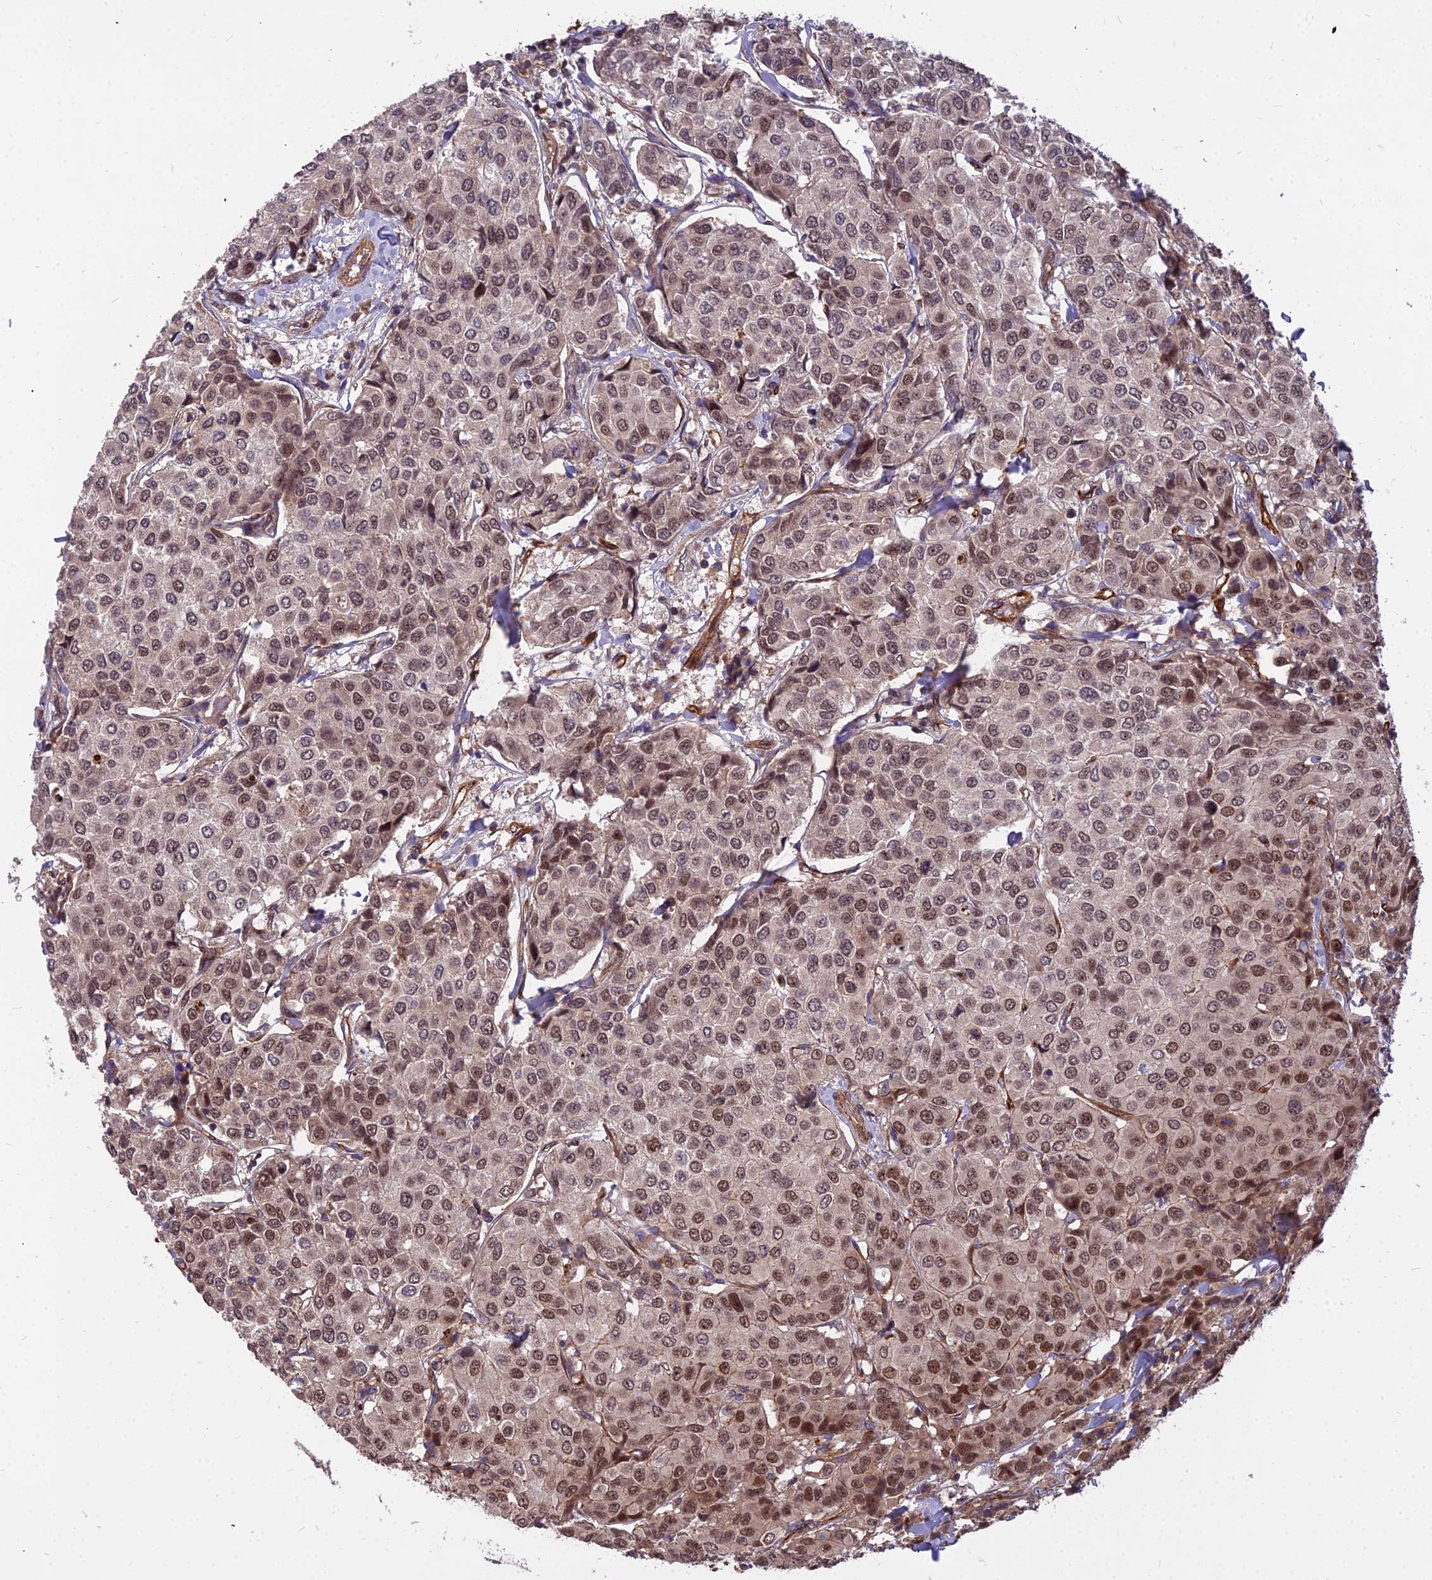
{"staining": {"intensity": "moderate", "quantity": "25%-75%", "location": "nuclear"}, "tissue": "breast cancer", "cell_type": "Tumor cells", "image_type": "cancer", "snomed": [{"axis": "morphology", "description": "Duct carcinoma"}, {"axis": "topography", "description": "Breast"}], "caption": "Moderate nuclear positivity for a protein is appreciated in about 25%-75% of tumor cells of breast intraductal carcinoma using IHC.", "gene": "TCEA3", "patient": {"sex": "female", "age": 55}}